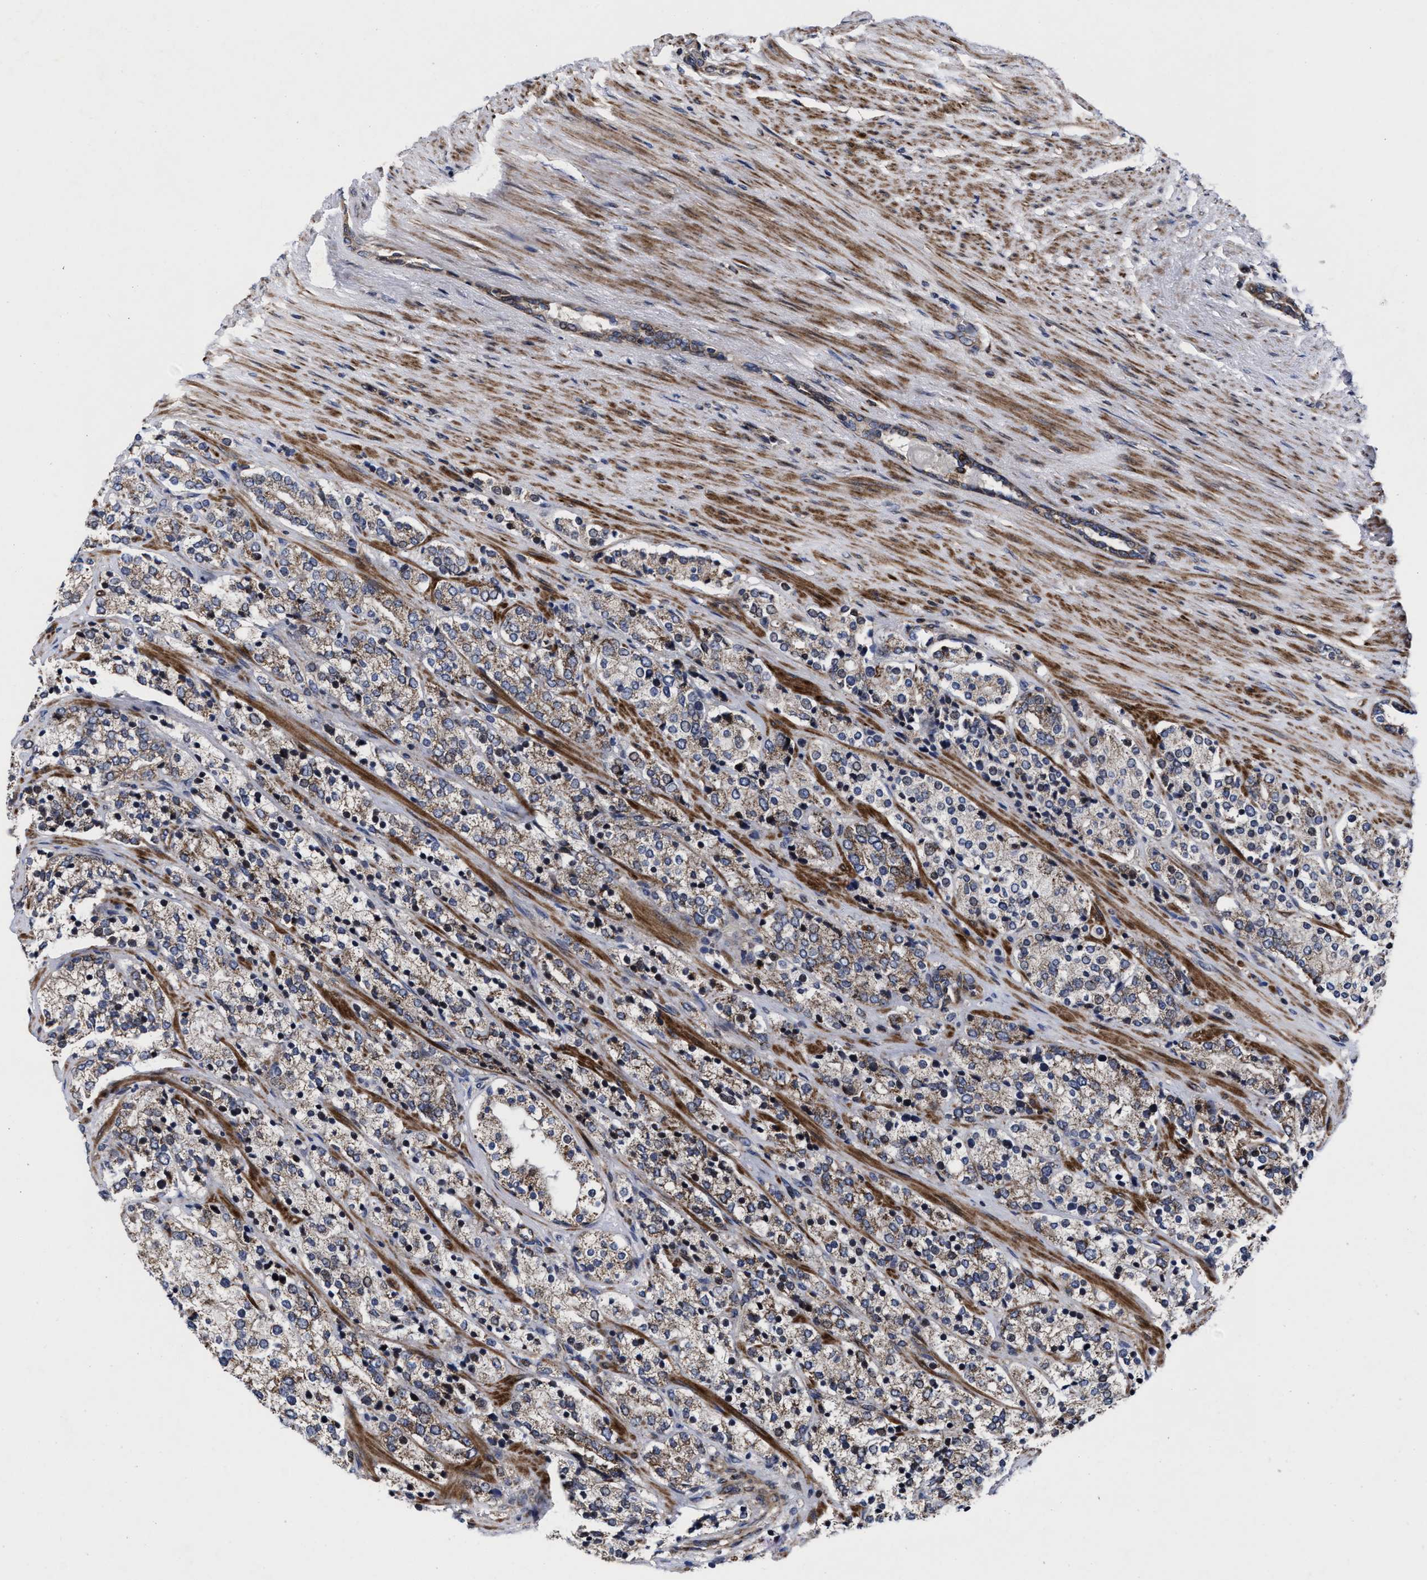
{"staining": {"intensity": "weak", "quantity": ">75%", "location": "cytoplasmic/membranous"}, "tissue": "prostate cancer", "cell_type": "Tumor cells", "image_type": "cancer", "snomed": [{"axis": "morphology", "description": "Adenocarcinoma, High grade"}, {"axis": "topography", "description": "Prostate"}], "caption": "Protein expression analysis of human prostate cancer reveals weak cytoplasmic/membranous staining in approximately >75% of tumor cells.", "gene": "MRPL50", "patient": {"sex": "male", "age": 71}}